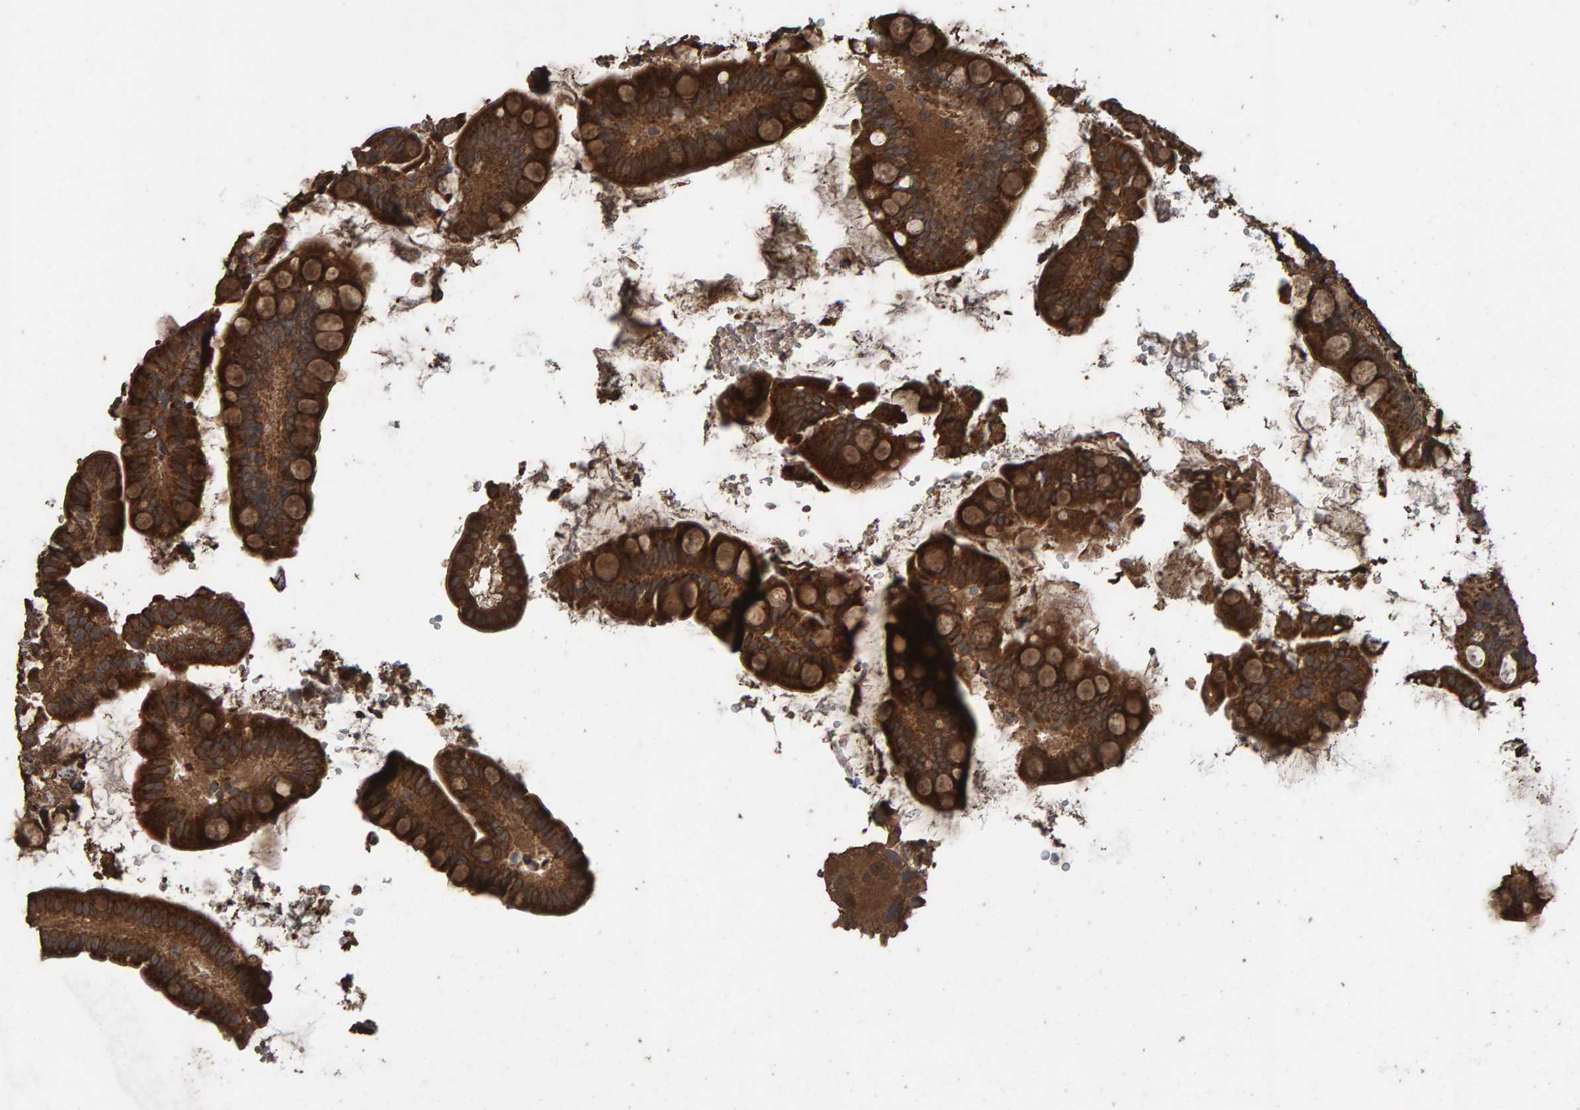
{"staining": {"intensity": "moderate", "quantity": ">75%", "location": "cytoplasmic/membranous"}, "tissue": "small intestine", "cell_type": "Glandular cells", "image_type": "normal", "snomed": [{"axis": "morphology", "description": "Normal tissue, NOS"}, {"axis": "topography", "description": "Smooth muscle"}, {"axis": "topography", "description": "Small intestine"}], "caption": "High-magnification brightfield microscopy of unremarkable small intestine stained with DAB (brown) and counterstained with hematoxylin (blue). glandular cells exhibit moderate cytoplasmic/membranous expression is seen in approximately>75% of cells.", "gene": "DUS1L", "patient": {"sex": "female", "age": 84}}